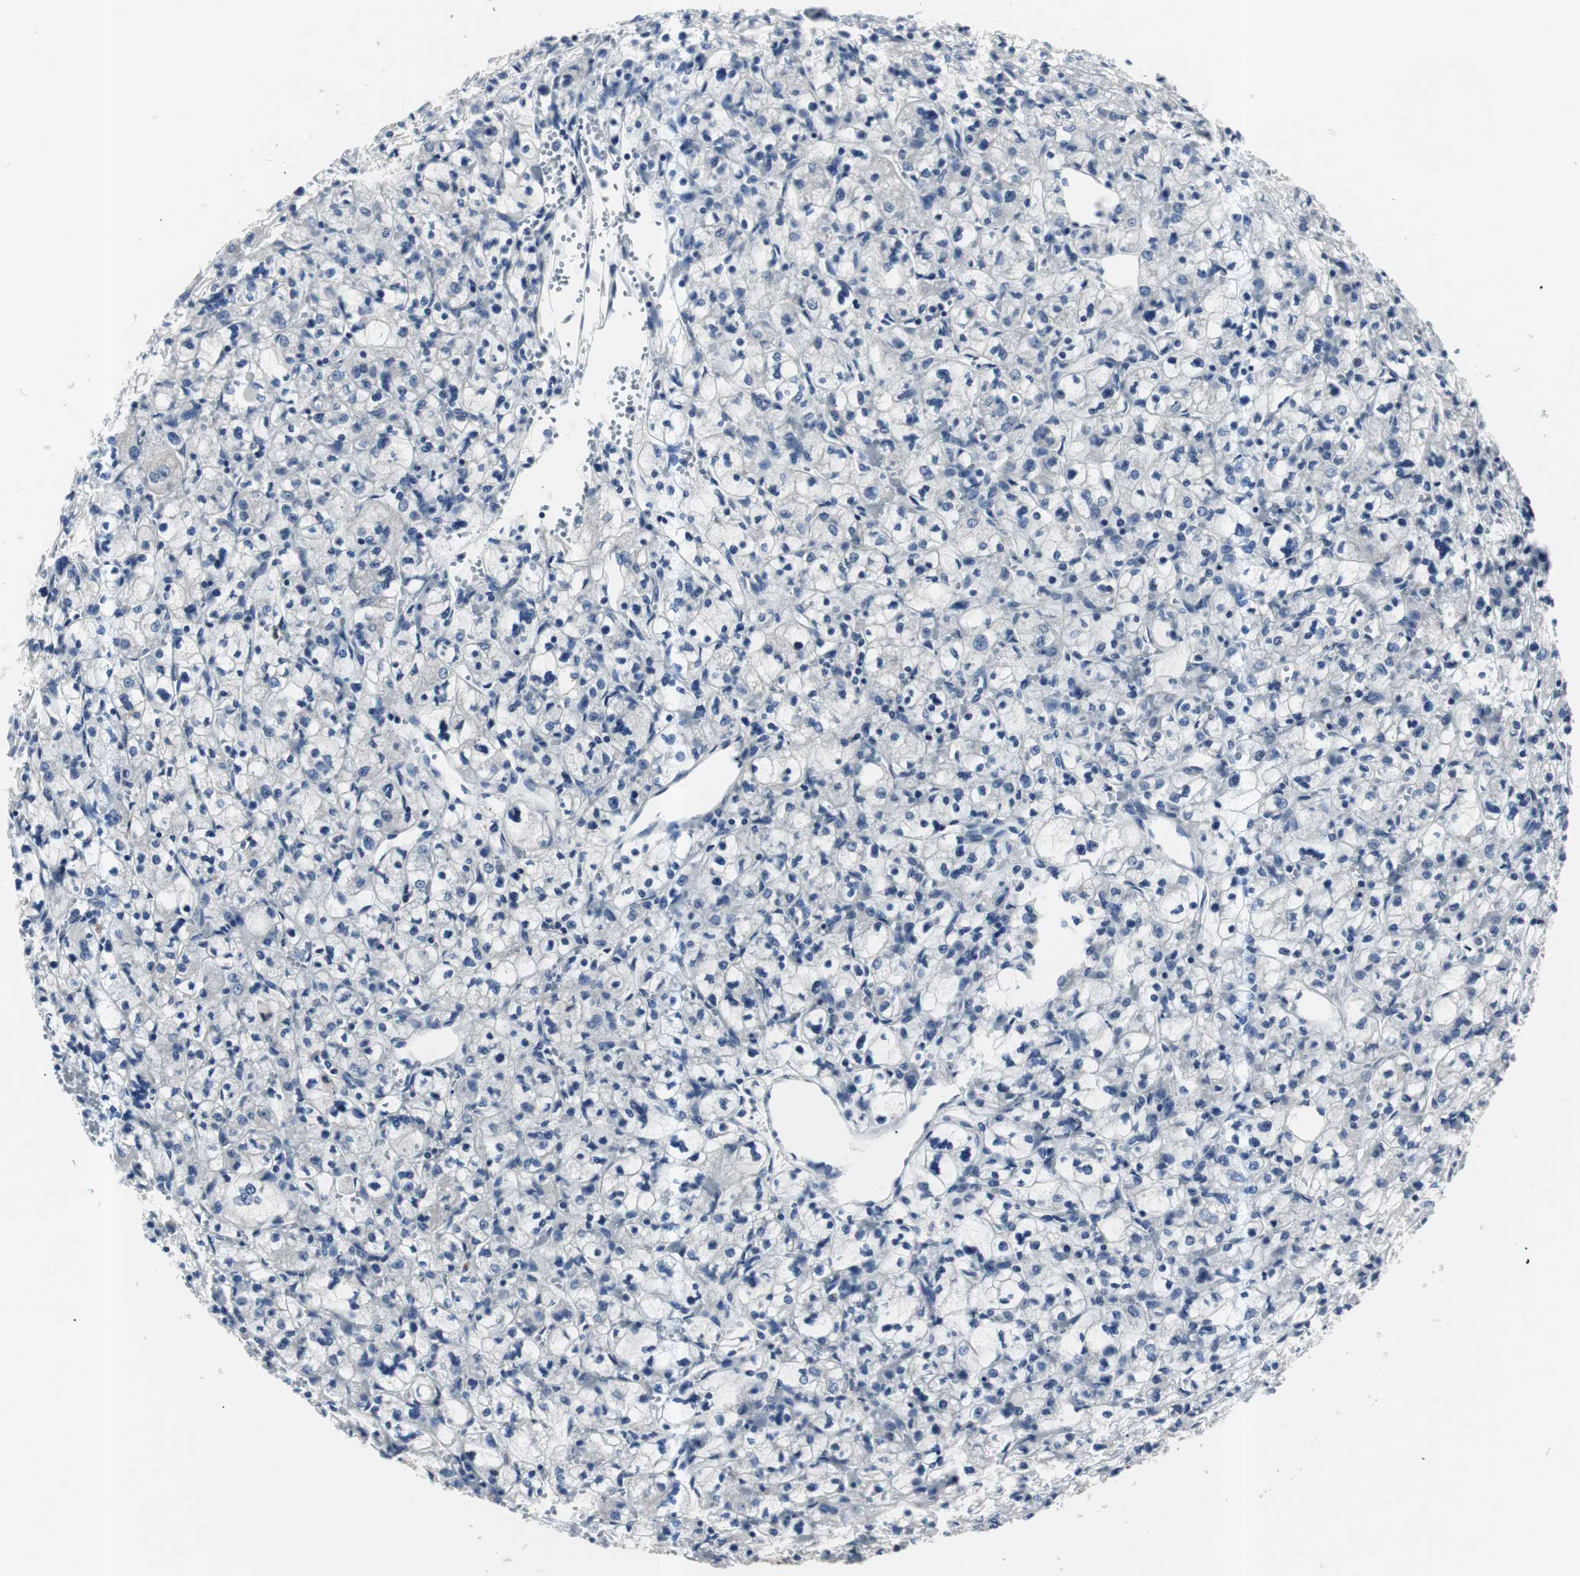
{"staining": {"intensity": "negative", "quantity": "none", "location": "none"}, "tissue": "renal cancer", "cell_type": "Tumor cells", "image_type": "cancer", "snomed": [{"axis": "morphology", "description": "Adenocarcinoma, NOS"}, {"axis": "topography", "description": "Kidney"}], "caption": "An immunohistochemistry micrograph of renal adenocarcinoma is shown. There is no staining in tumor cells of renal adenocarcinoma. (DAB immunohistochemistry, high magnification).", "gene": "SMAD1", "patient": {"sex": "female", "age": 83}}